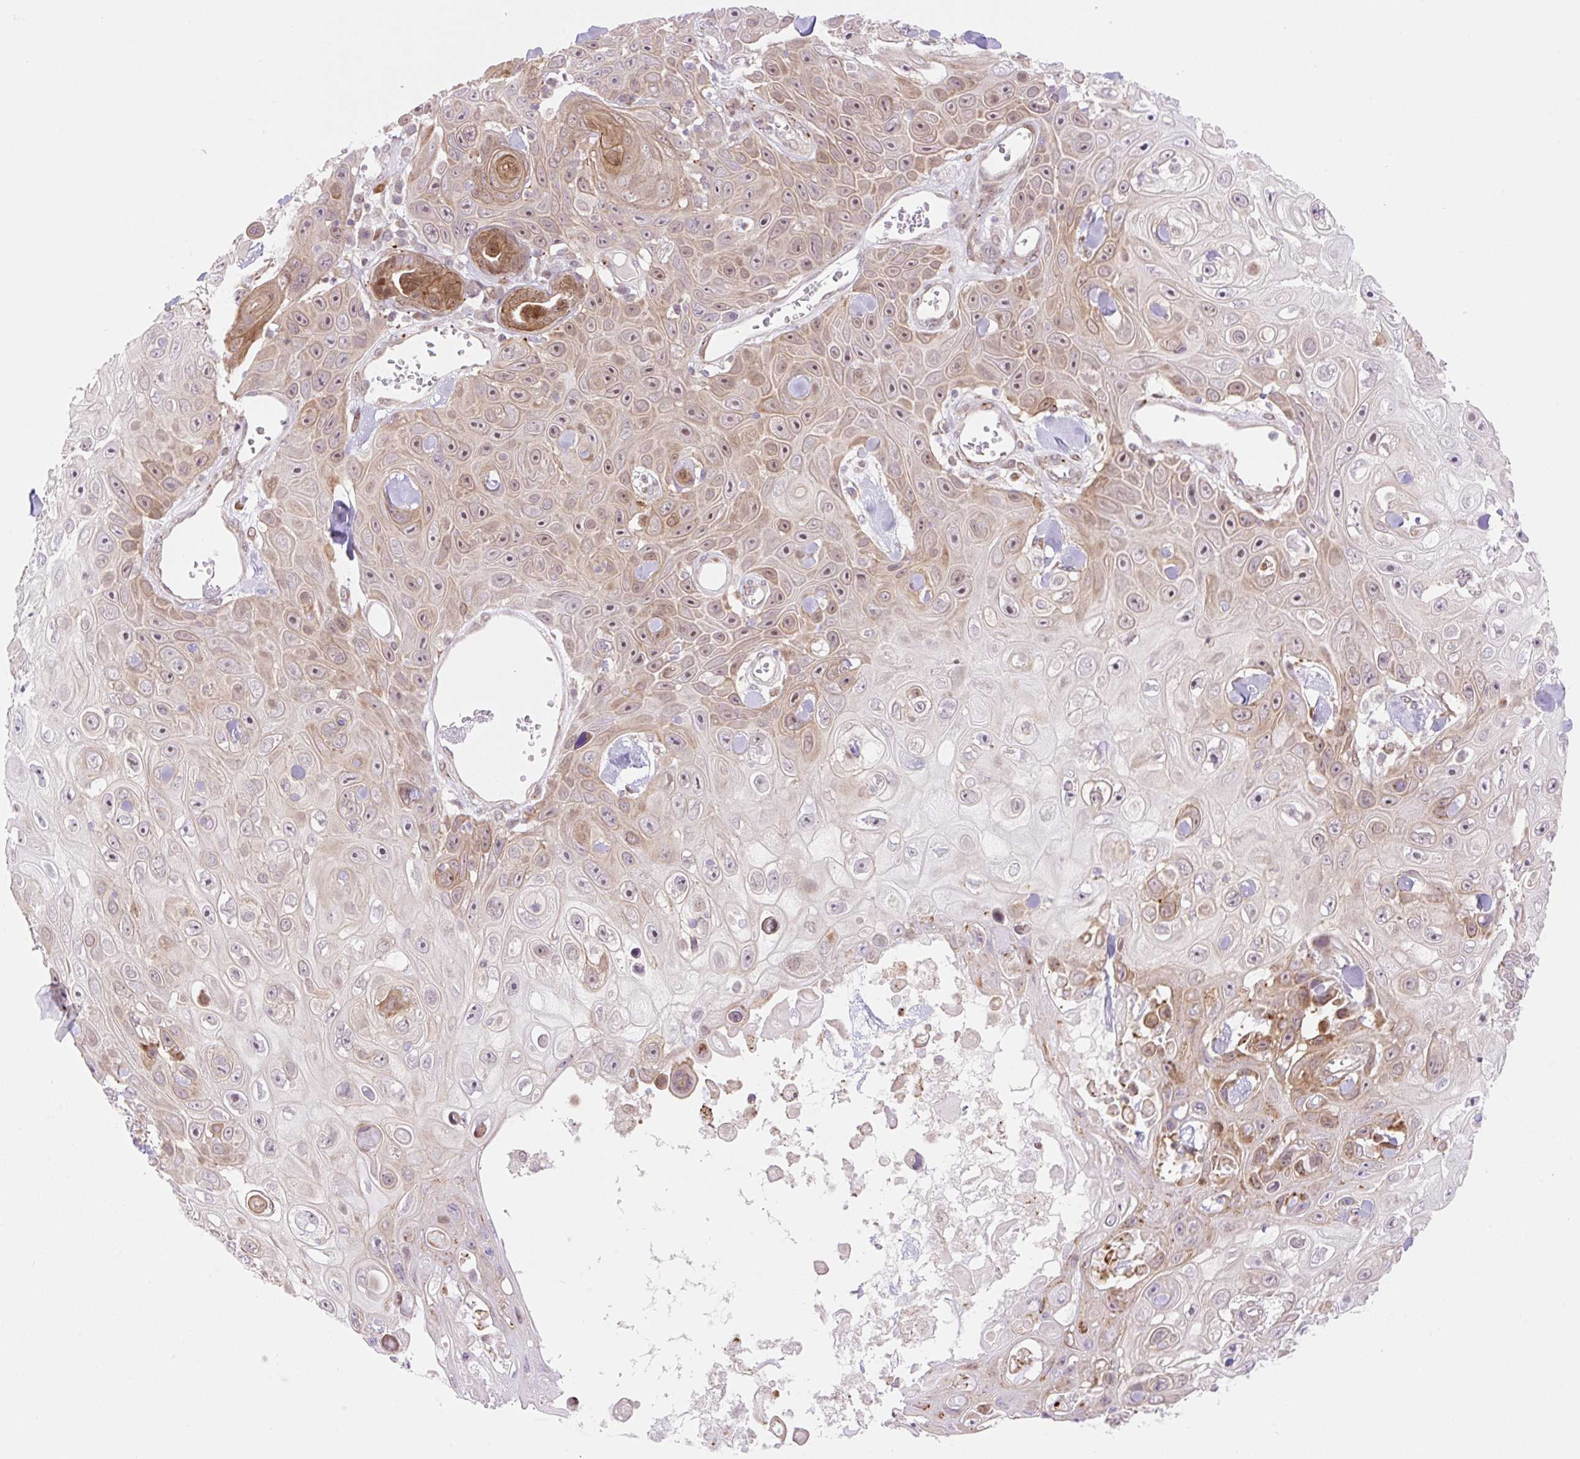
{"staining": {"intensity": "moderate", "quantity": "25%-75%", "location": "cytoplasmic/membranous,nuclear"}, "tissue": "skin cancer", "cell_type": "Tumor cells", "image_type": "cancer", "snomed": [{"axis": "morphology", "description": "Squamous cell carcinoma, NOS"}, {"axis": "topography", "description": "Skin"}], "caption": "Skin squamous cell carcinoma tissue exhibits moderate cytoplasmic/membranous and nuclear positivity in approximately 25%-75% of tumor cells", "gene": "ZFP41", "patient": {"sex": "male", "age": 82}}